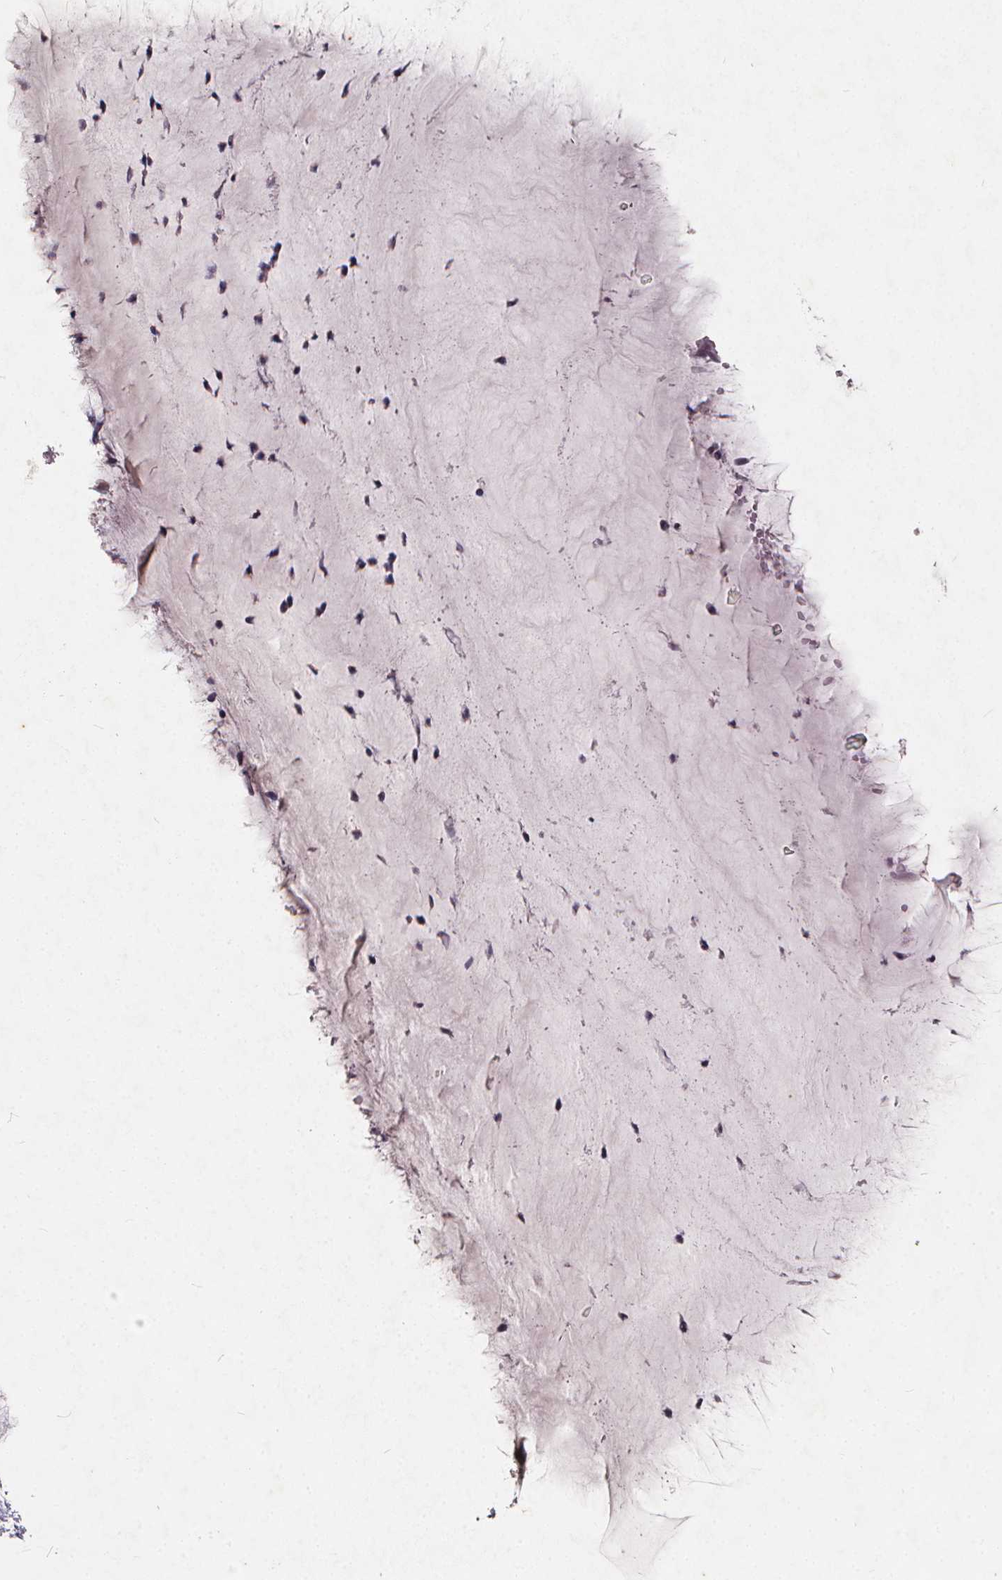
{"staining": {"intensity": "negative", "quantity": "none", "location": "none"}, "tissue": "cervix", "cell_type": "Glandular cells", "image_type": "normal", "snomed": [{"axis": "morphology", "description": "Normal tissue, NOS"}, {"axis": "topography", "description": "Cervix"}], "caption": "Immunohistochemical staining of normal human cervix exhibits no significant staining in glandular cells. (DAB IHC, high magnification).", "gene": "TSPAN14", "patient": {"sex": "female", "age": 37}}